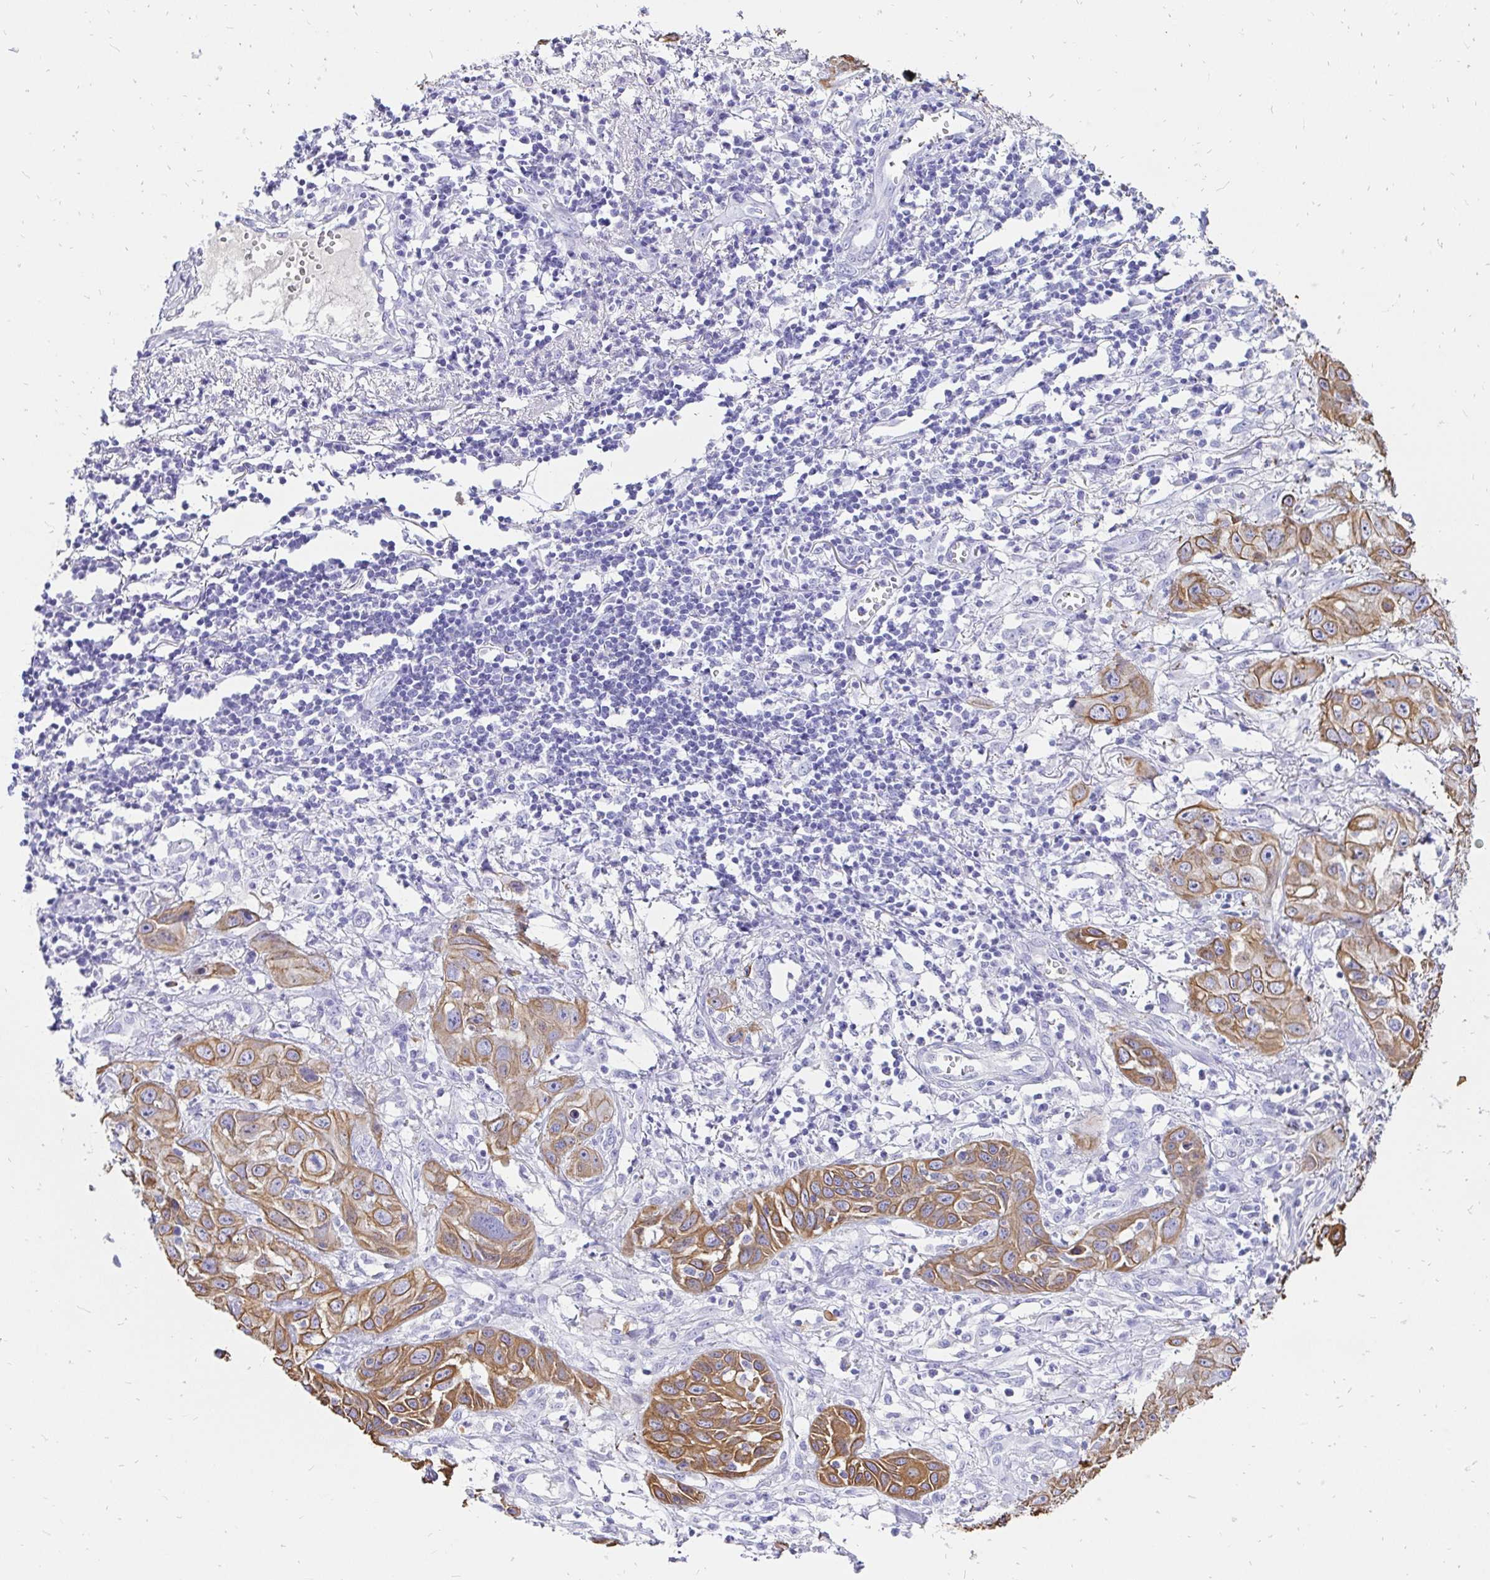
{"staining": {"intensity": "moderate", "quantity": ">75%", "location": "cytoplasmic/membranous"}, "tissue": "skin cancer", "cell_type": "Tumor cells", "image_type": "cancer", "snomed": [{"axis": "morphology", "description": "Squamous cell carcinoma, NOS"}, {"axis": "topography", "description": "Skin"}, {"axis": "topography", "description": "Vulva"}], "caption": "This micrograph exhibits immunohistochemistry staining of human squamous cell carcinoma (skin), with medium moderate cytoplasmic/membranous positivity in approximately >75% of tumor cells.", "gene": "KRT13", "patient": {"sex": "female", "age": 71}}